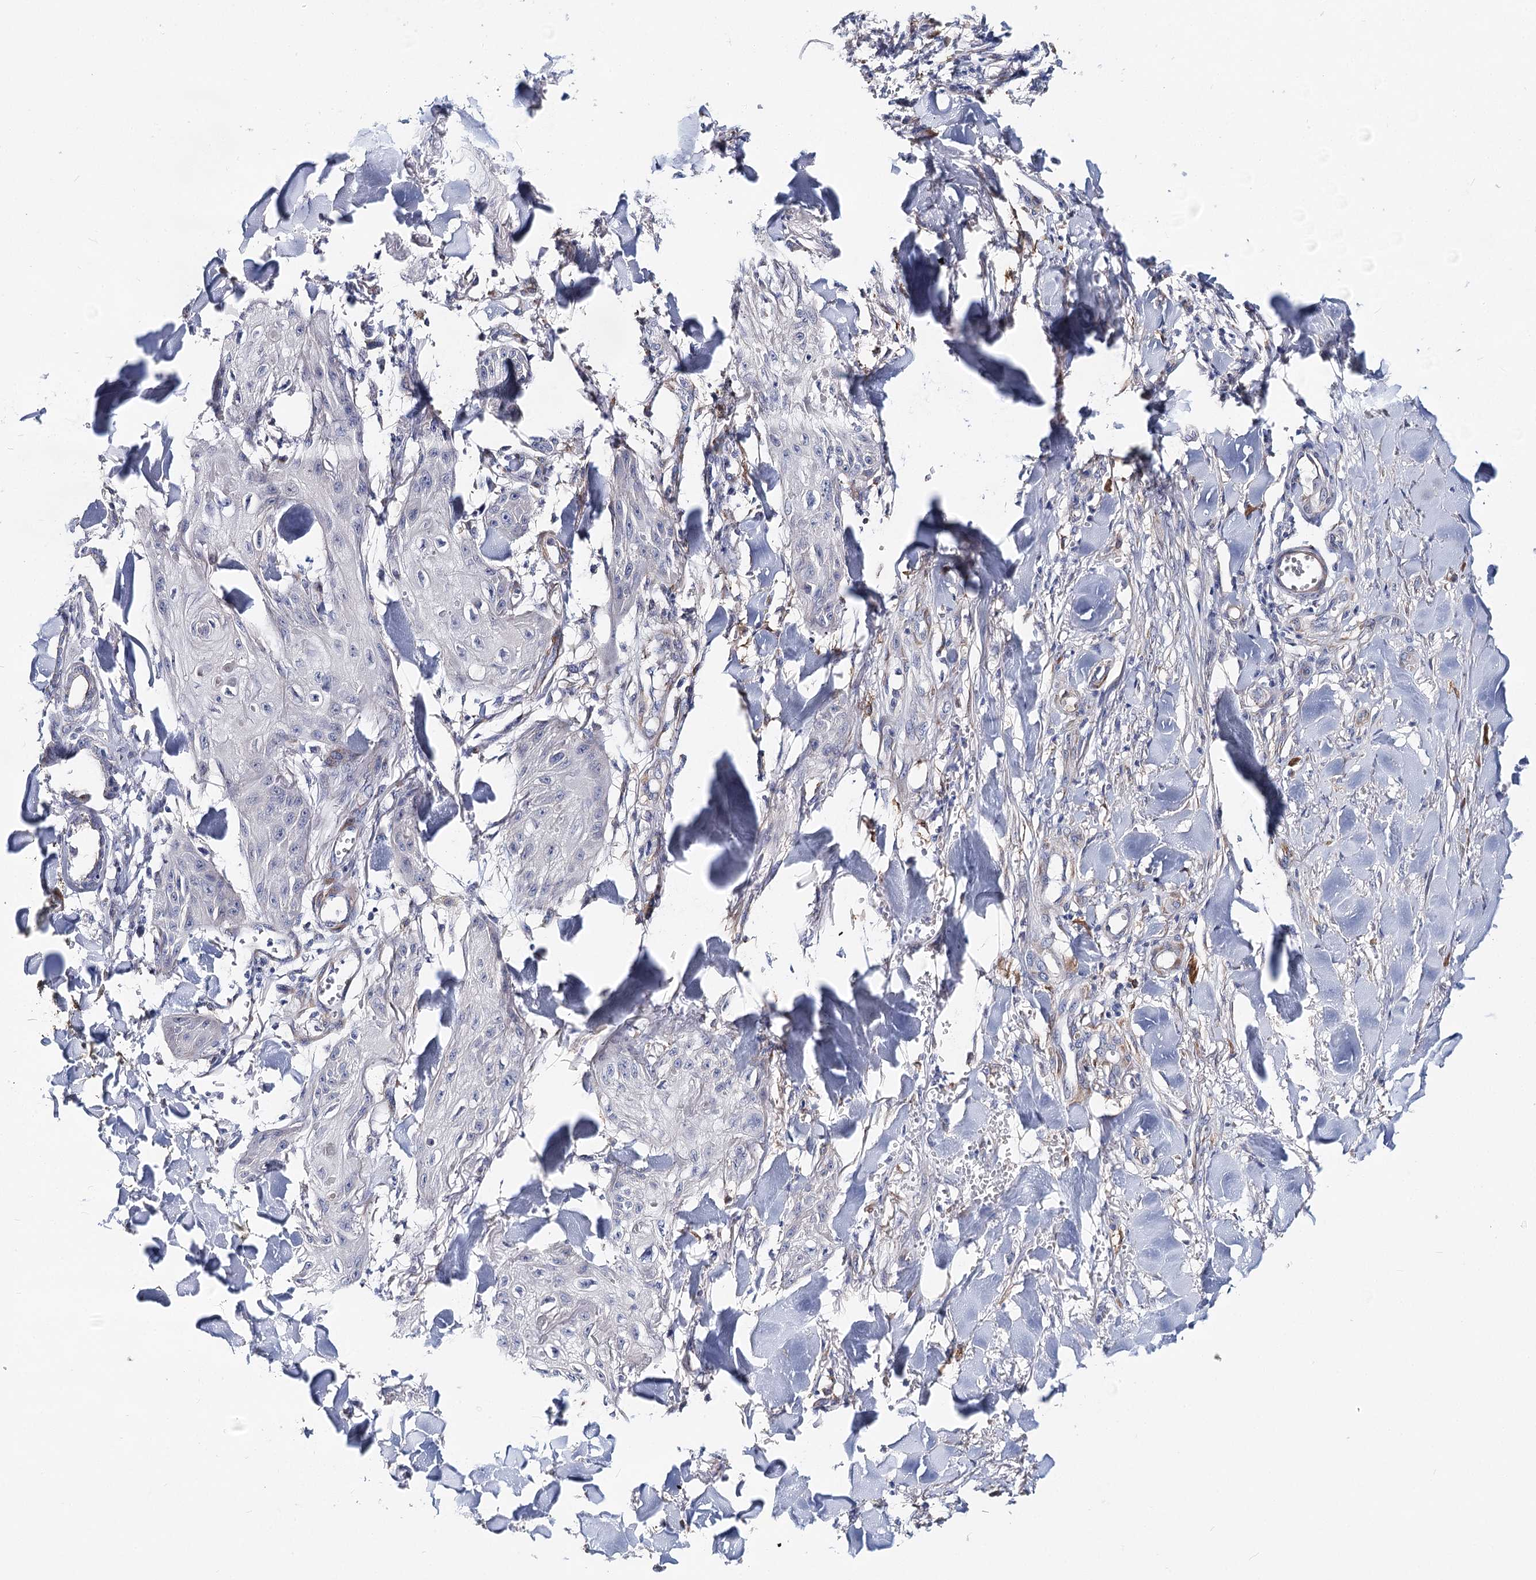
{"staining": {"intensity": "negative", "quantity": "none", "location": "none"}, "tissue": "skin cancer", "cell_type": "Tumor cells", "image_type": "cancer", "snomed": [{"axis": "morphology", "description": "Squamous cell carcinoma, NOS"}, {"axis": "topography", "description": "Skin"}], "caption": "This is an immunohistochemistry micrograph of human skin cancer (squamous cell carcinoma). There is no positivity in tumor cells.", "gene": "TEX12", "patient": {"sex": "male", "age": 74}}